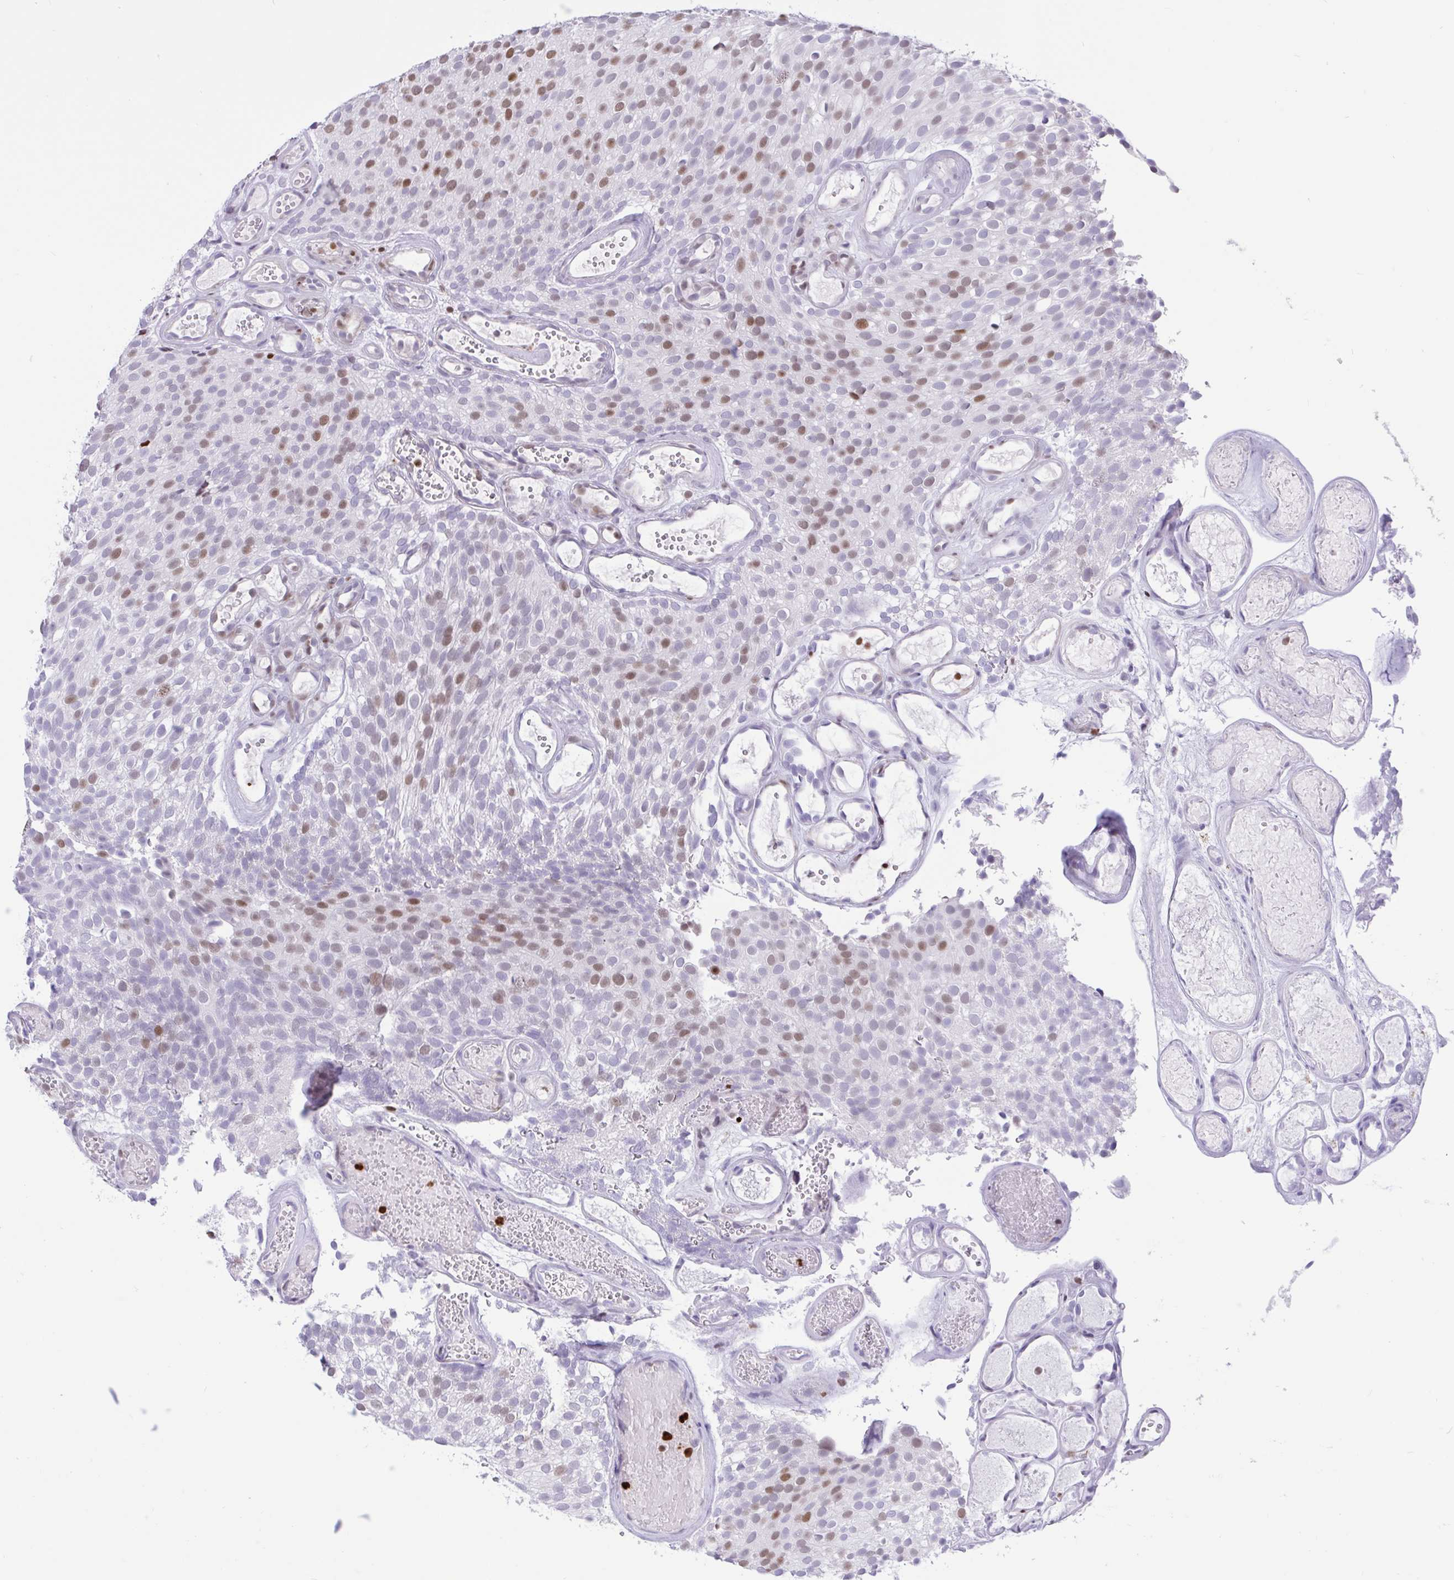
{"staining": {"intensity": "moderate", "quantity": "25%-75%", "location": "nuclear"}, "tissue": "urothelial cancer", "cell_type": "Tumor cells", "image_type": "cancer", "snomed": [{"axis": "morphology", "description": "Urothelial carcinoma, Low grade"}, {"axis": "topography", "description": "Urinary bladder"}], "caption": "Immunohistochemistry (IHC) of human urothelial cancer demonstrates medium levels of moderate nuclear staining in approximately 25%-75% of tumor cells.", "gene": "HMGB2", "patient": {"sex": "male", "age": 78}}